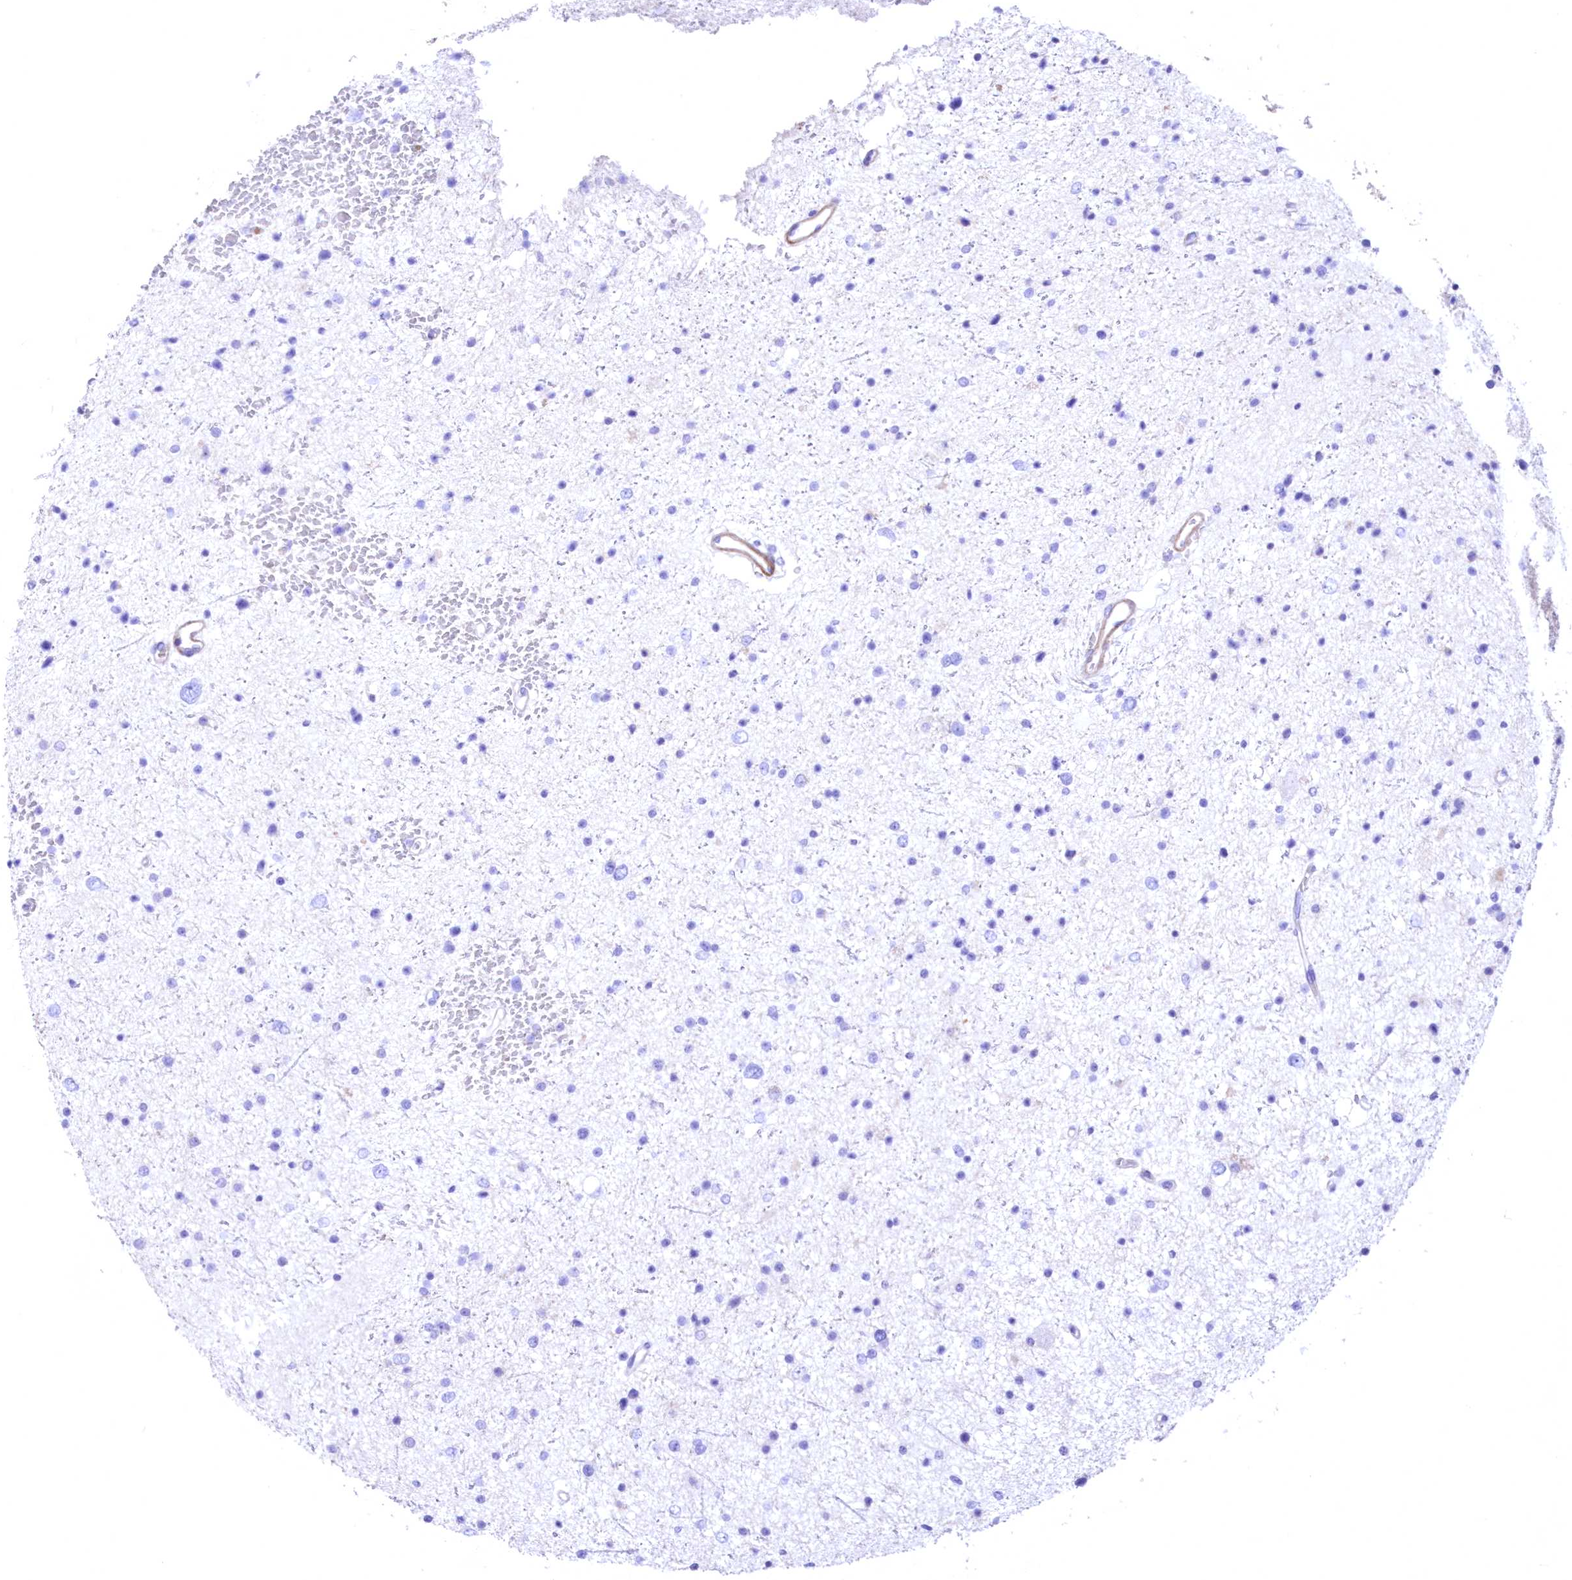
{"staining": {"intensity": "negative", "quantity": "none", "location": "none"}, "tissue": "glioma", "cell_type": "Tumor cells", "image_type": "cancer", "snomed": [{"axis": "morphology", "description": "Glioma, malignant, Low grade"}, {"axis": "topography", "description": "Brain"}], "caption": "Immunohistochemistry (IHC) image of human malignant low-grade glioma stained for a protein (brown), which exhibits no positivity in tumor cells. The staining was performed using DAB (3,3'-diaminobenzidine) to visualize the protein expression in brown, while the nuclei were stained in blue with hematoxylin (Magnification: 20x).", "gene": "WDR74", "patient": {"sex": "female", "age": 37}}